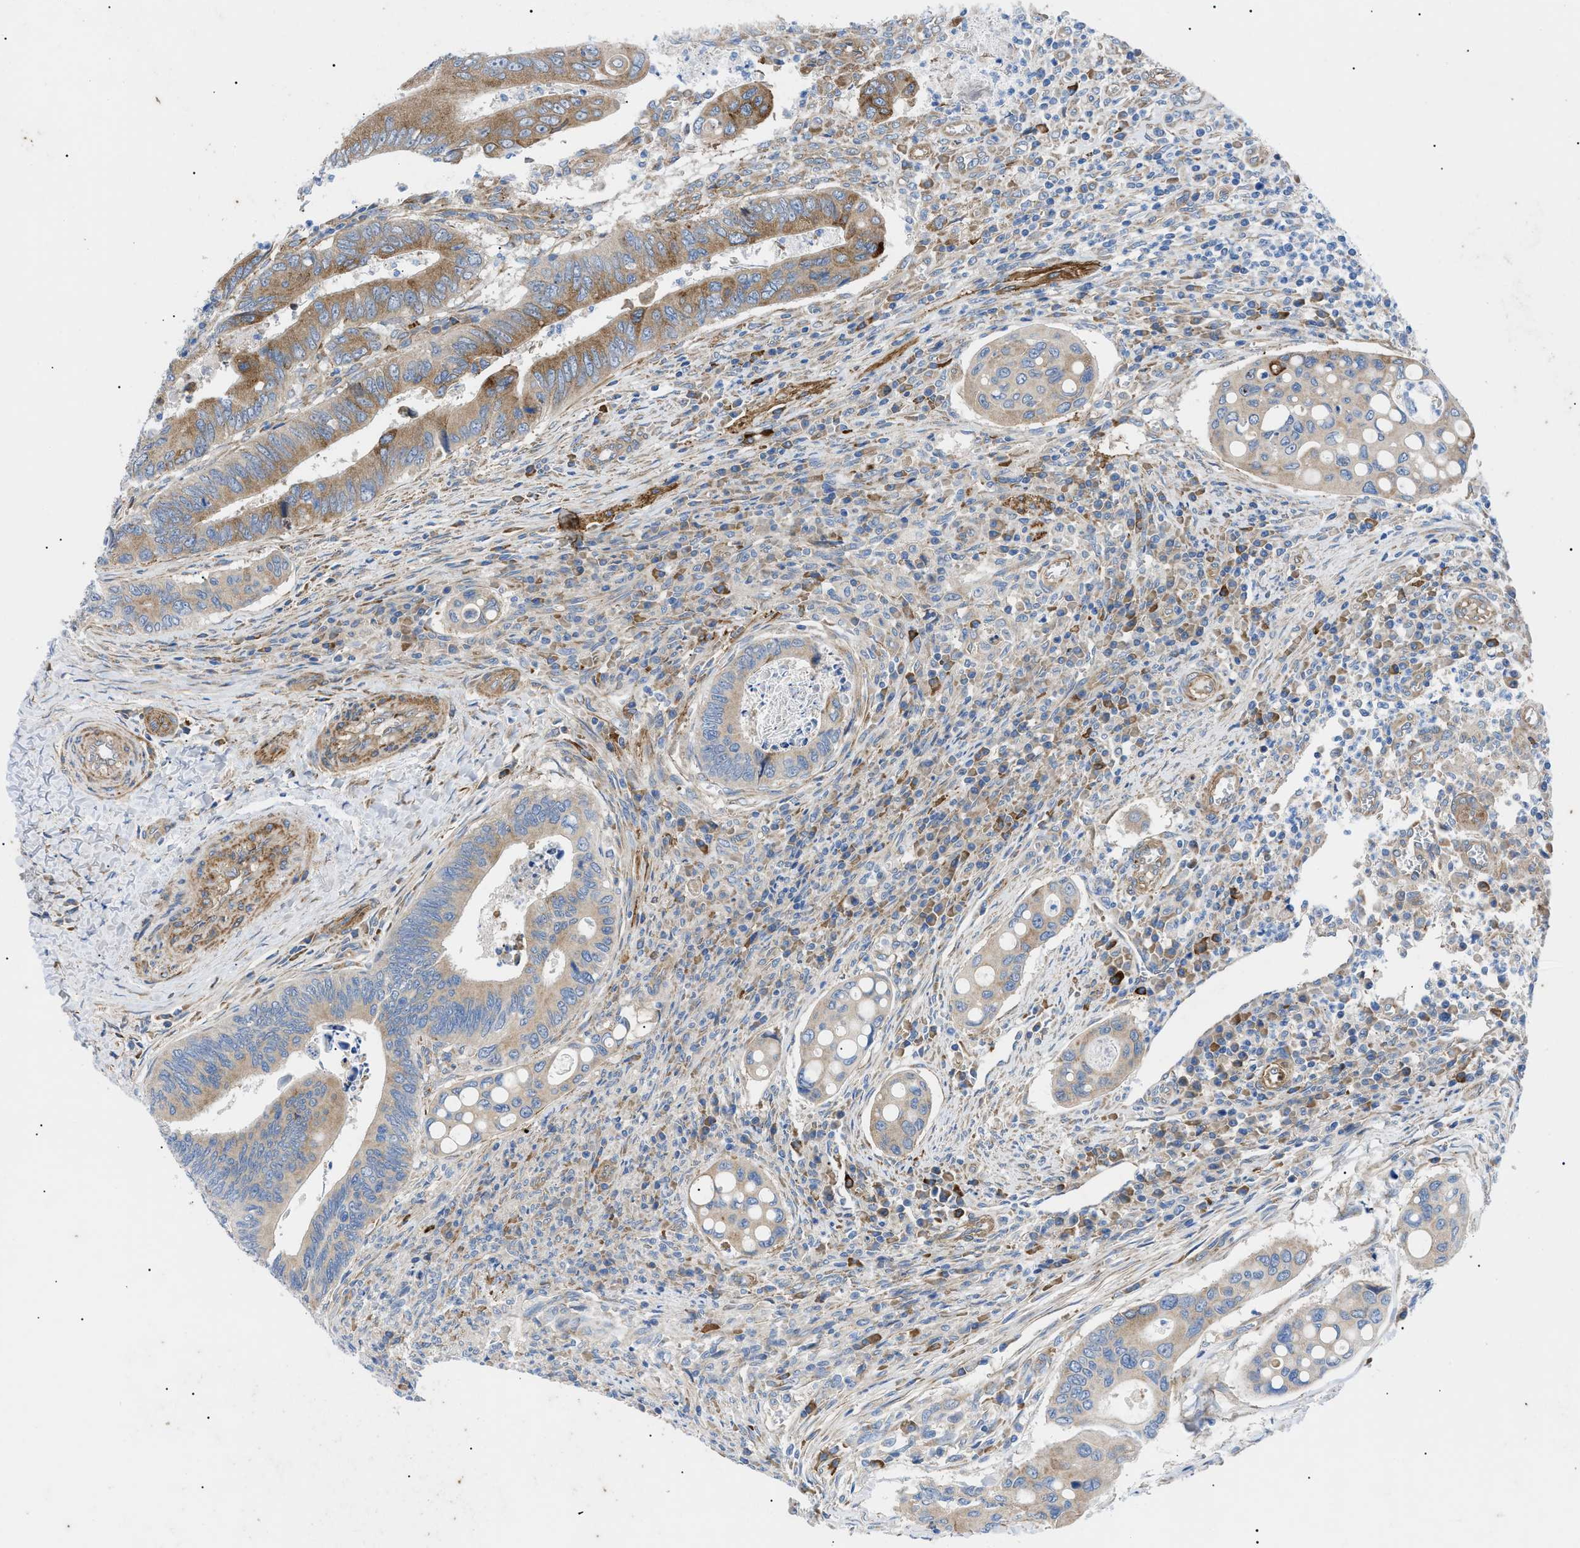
{"staining": {"intensity": "moderate", "quantity": ">75%", "location": "cytoplasmic/membranous"}, "tissue": "colorectal cancer", "cell_type": "Tumor cells", "image_type": "cancer", "snomed": [{"axis": "morphology", "description": "Inflammation, NOS"}, {"axis": "morphology", "description": "Adenocarcinoma, NOS"}, {"axis": "topography", "description": "Colon"}], "caption": "Colorectal cancer stained with DAB (3,3'-diaminobenzidine) immunohistochemistry demonstrates medium levels of moderate cytoplasmic/membranous expression in about >75% of tumor cells.", "gene": "HSPB8", "patient": {"sex": "male", "age": 72}}